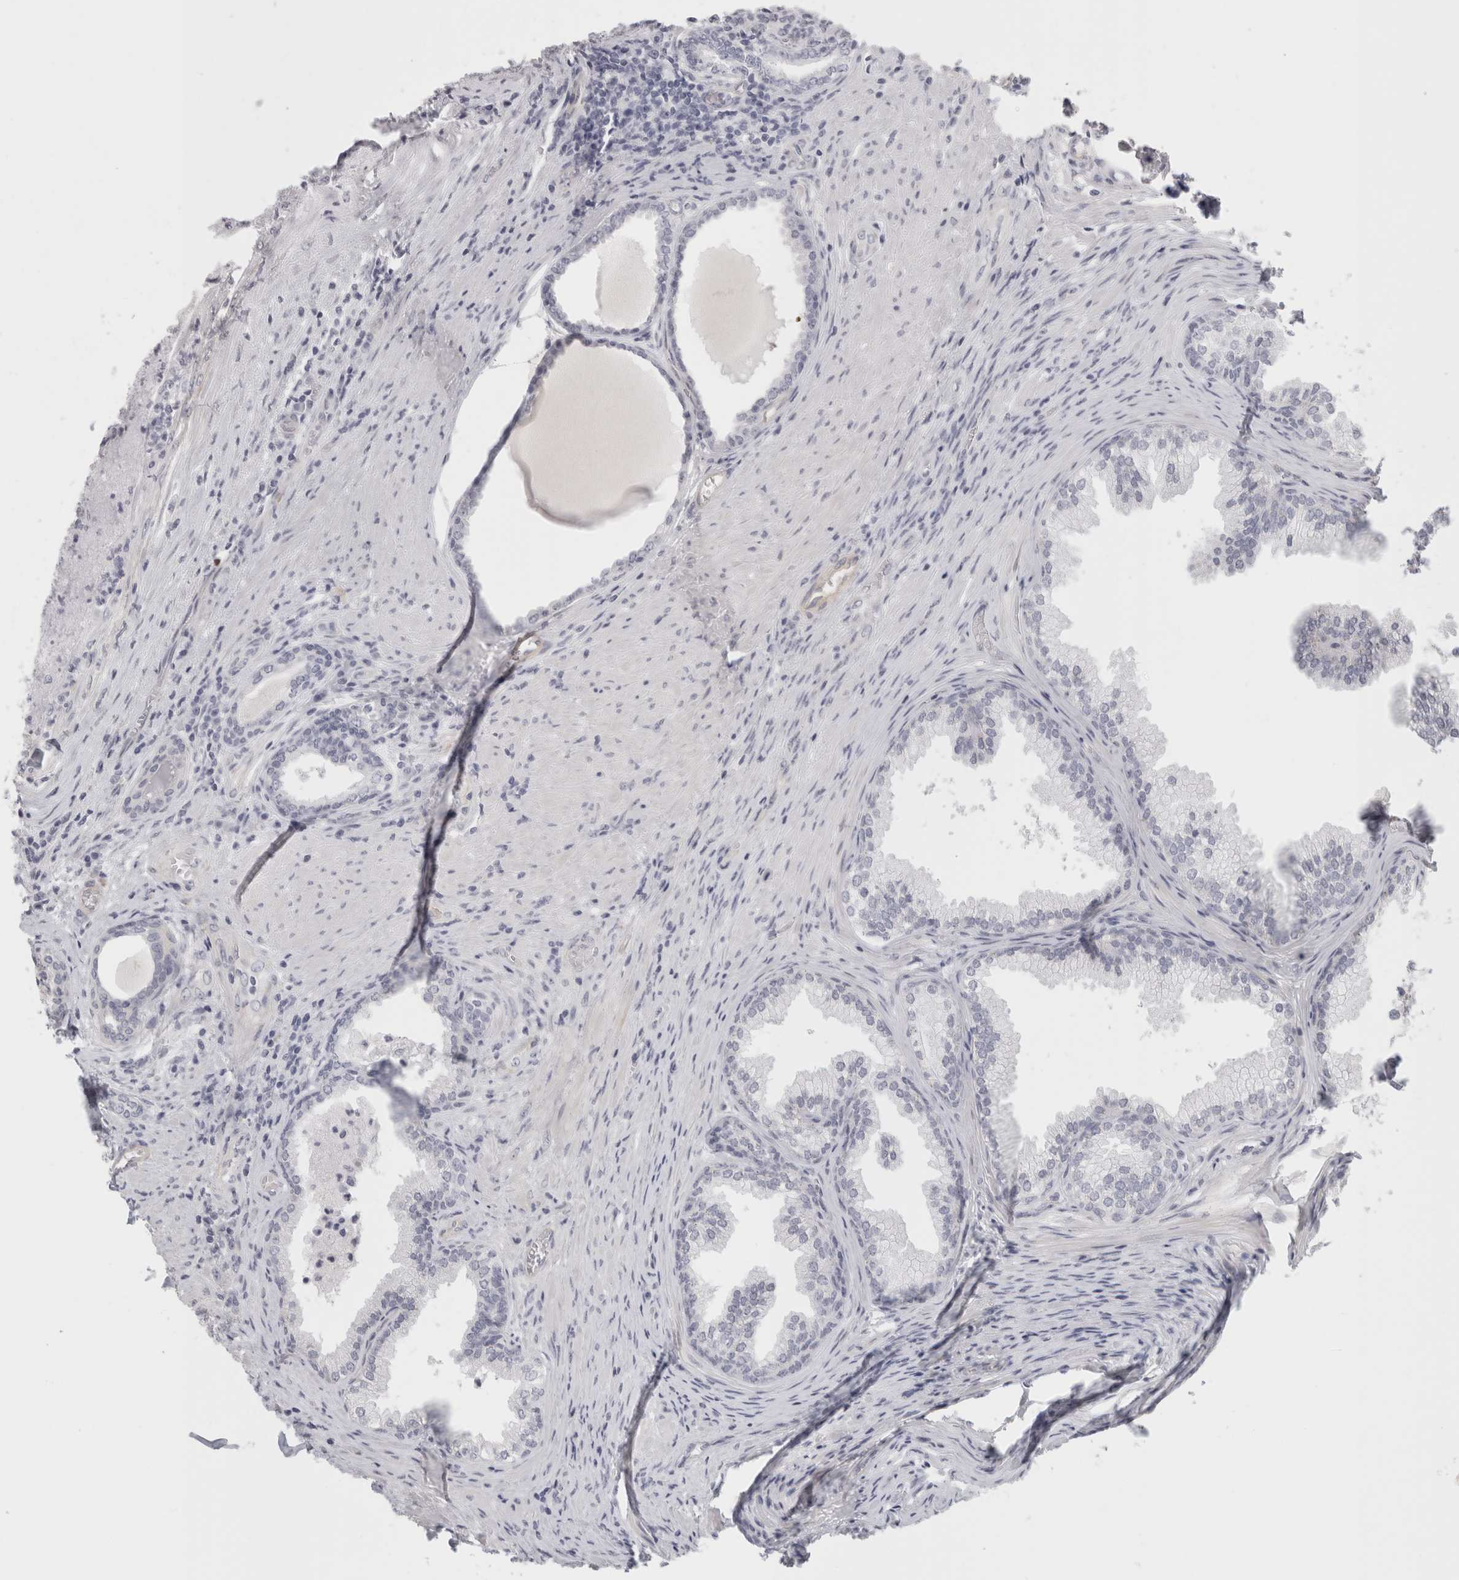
{"staining": {"intensity": "negative", "quantity": "none", "location": "none"}, "tissue": "prostate", "cell_type": "Glandular cells", "image_type": "normal", "snomed": [{"axis": "morphology", "description": "Normal tissue, NOS"}, {"axis": "topography", "description": "Prostate"}], "caption": "Prostate was stained to show a protein in brown. There is no significant staining in glandular cells. The staining is performed using DAB (3,3'-diaminobenzidine) brown chromogen with nuclei counter-stained in using hematoxylin.", "gene": "FBLIM1", "patient": {"sex": "male", "age": 76}}